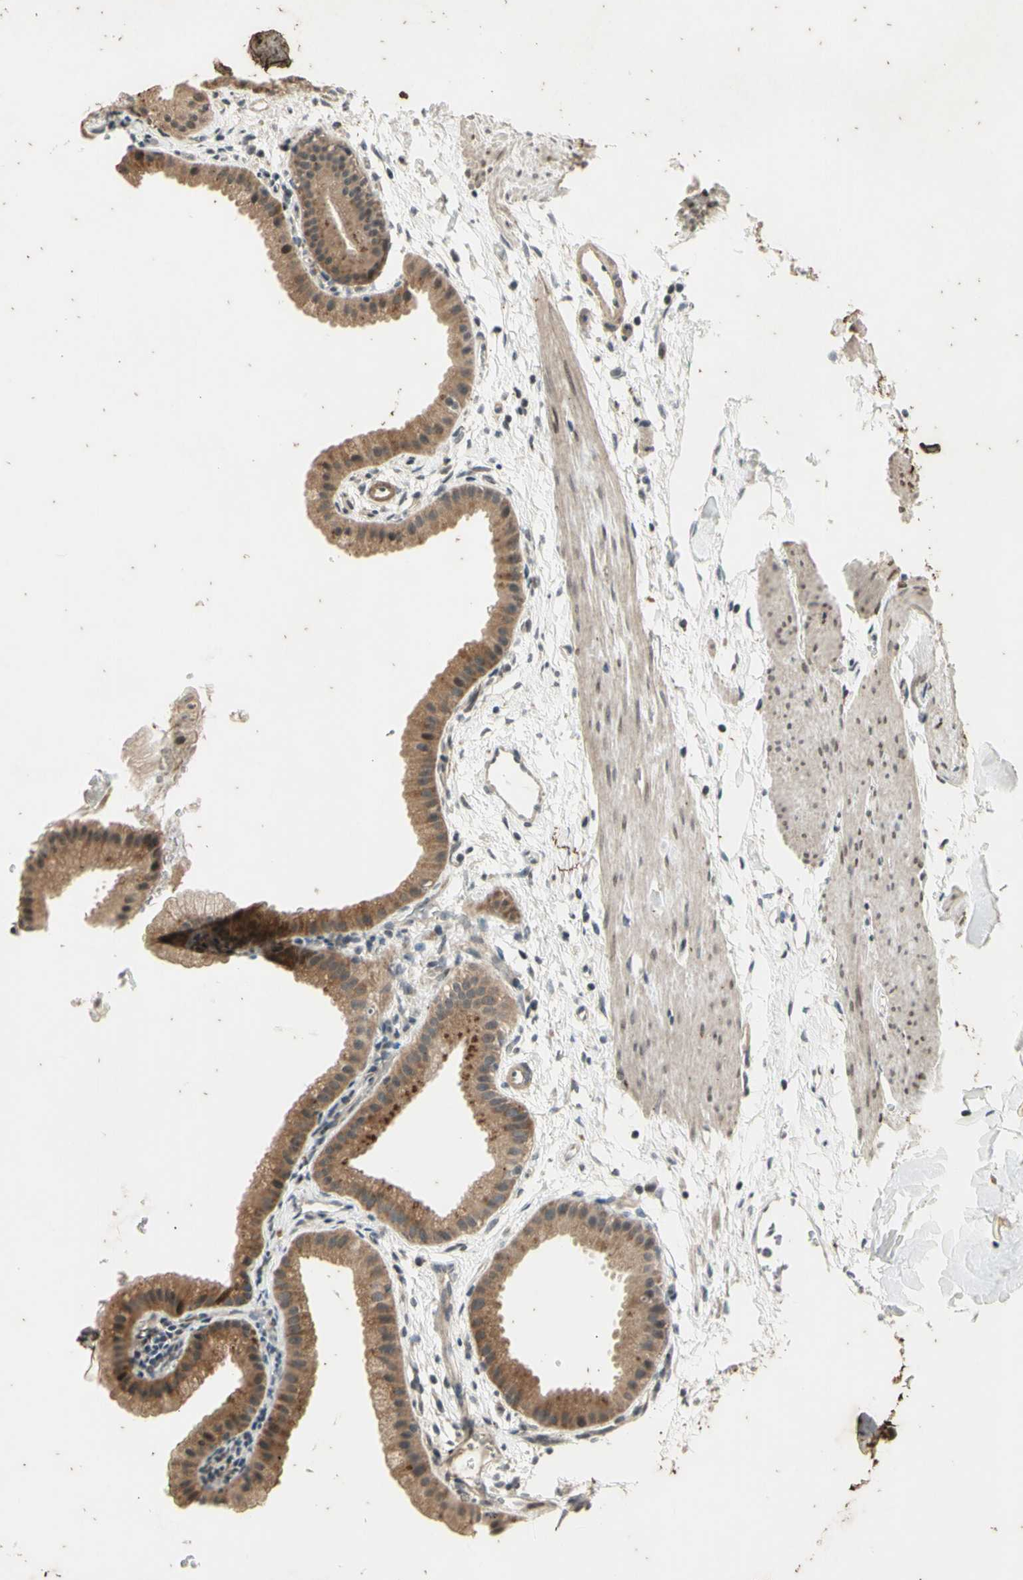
{"staining": {"intensity": "moderate", "quantity": ">75%", "location": "cytoplasmic/membranous"}, "tissue": "gallbladder", "cell_type": "Glandular cells", "image_type": "normal", "snomed": [{"axis": "morphology", "description": "Normal tissue, NOS"}, {"axis": "topography", "description": "Gallbladder"}], "caption": "Immunohistochemical staining of normal gallbladder reveals >75% levels of moderate cytoplasmic/membranous protein staining in about >75% of glandular cells. The staining is performed using DAB (3,3'-diaminobenzidine) brown chromogen to label protein expression. The nuclei are counter-stained blue using hematoxylin.", "gene": "EFNB2", "patient": {"sex": "female", "age": 64}}